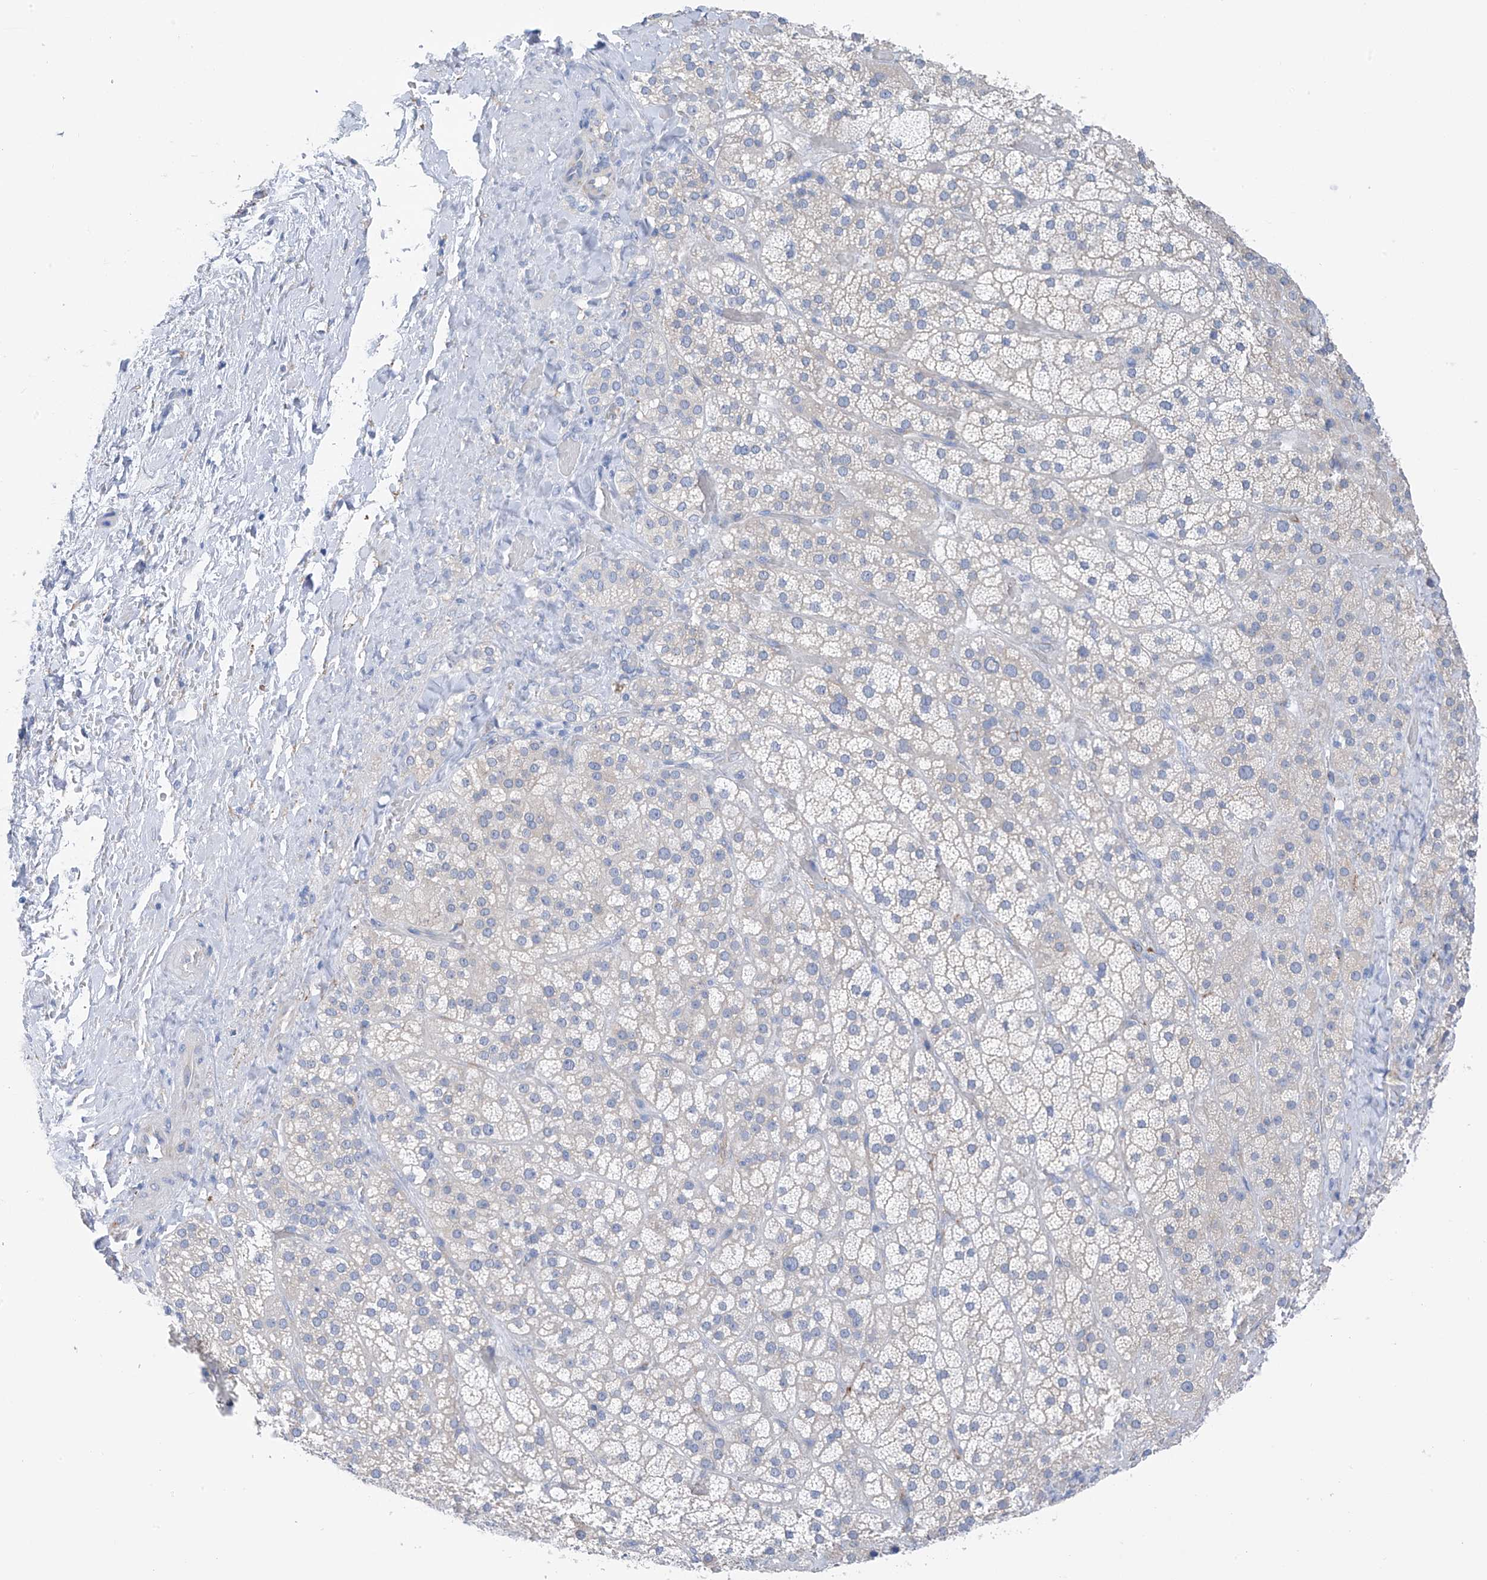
{"staining": {"intensity": "weak", "quantity": "<25%", "location": "cytoplasmic/membranous"}, "tissue": "adrenal gland", "cell_type": "Glandular cells", "image_type": "normal", "snomed": [{"axis": "morphology", "description": "Normal tissue, NOS"}, {"axis": "topography", "description": "Adrenal gland"}], "caption": "A high-resolution histopathology image shows immunohistochemistry (IHC) staining of unremarkable adrenal gland, which demonstrates no significant staining in glandular cells. The staining is performed using DAB (3,3'-diaminobenzidine) brown chromogen with nuclei counter-stained in using hematoxylin.", "gene": "RCN2", "patient": {"sex": "male", "age": 57}}